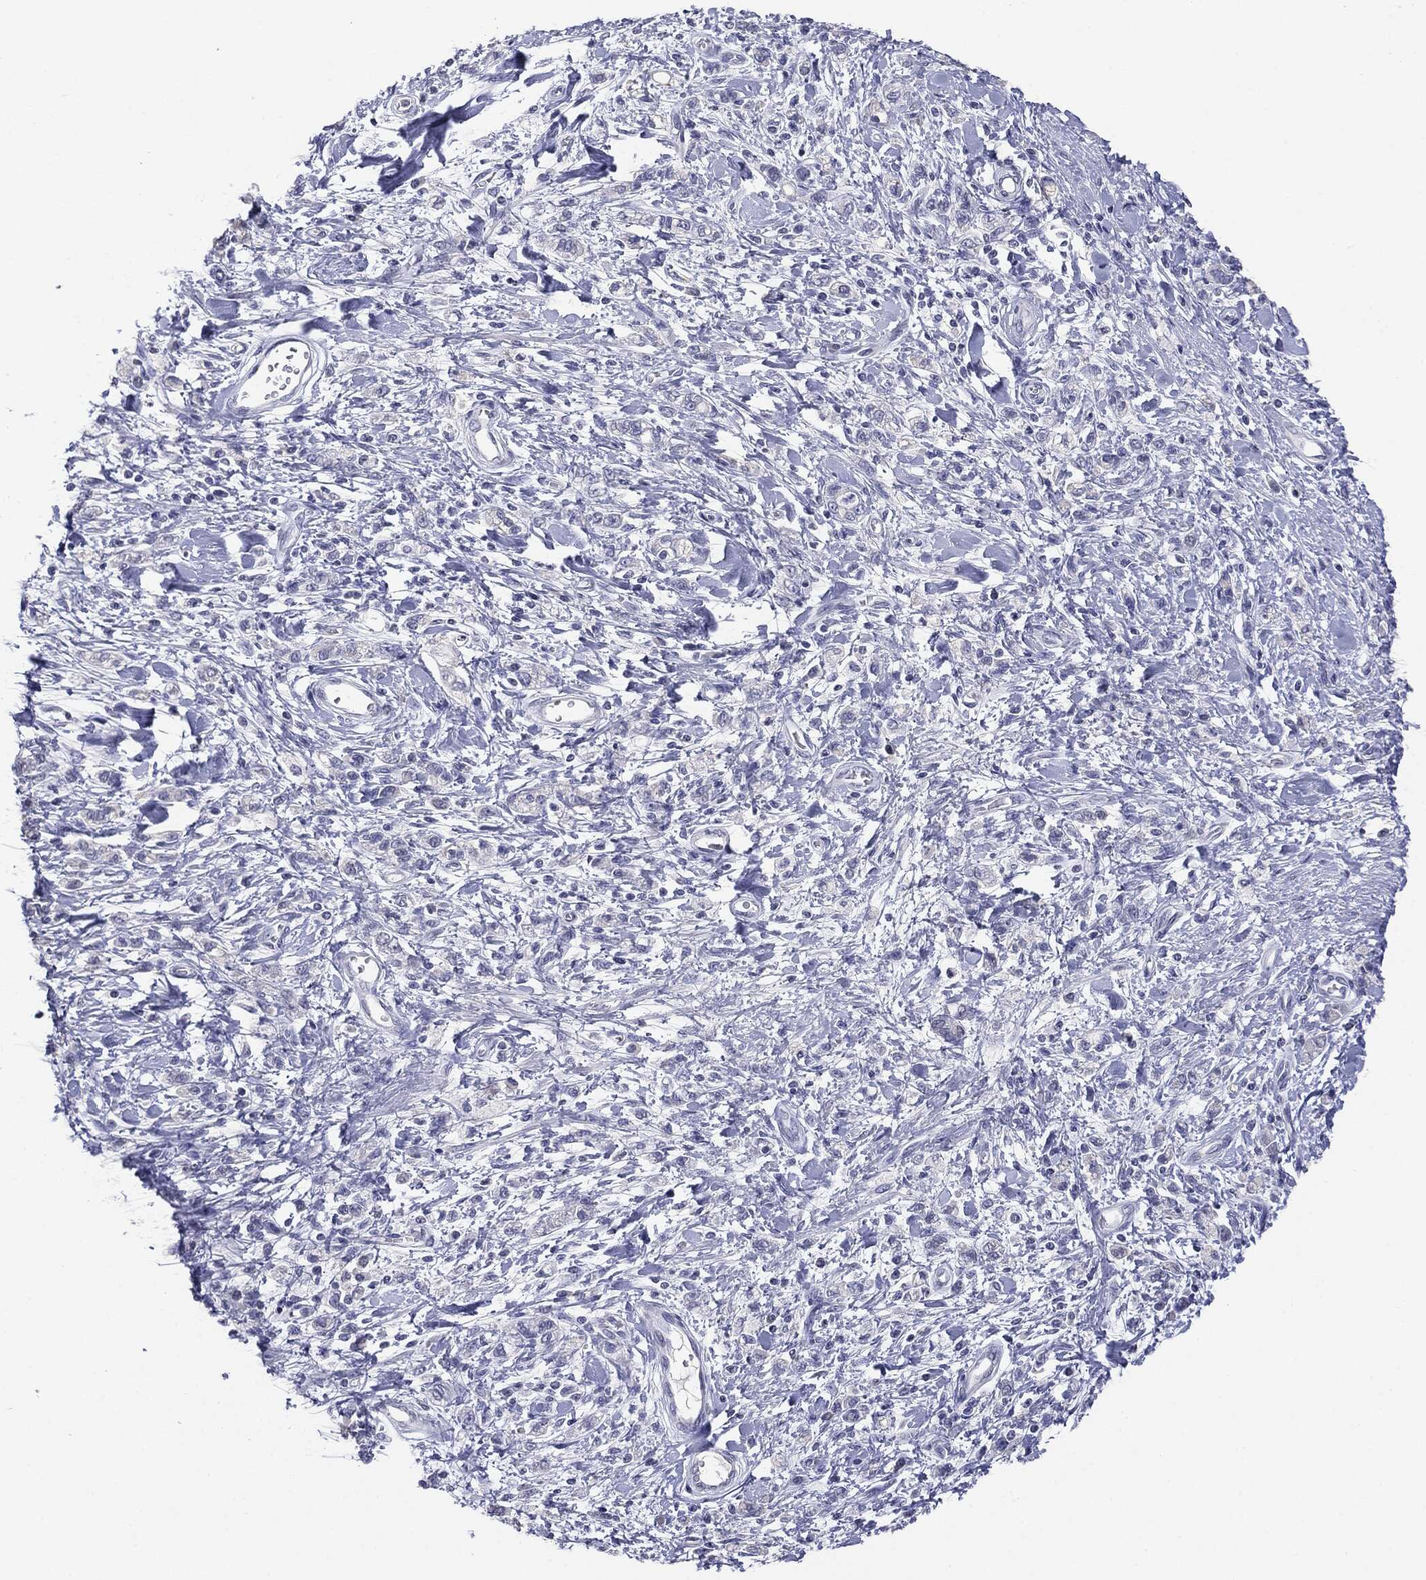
{"staining": {"intensity": "negative", "quantity": "none", "location": "none"}, "tissue": "stomach cancer", "cell_type": "Tumor cells", "image_type": "cancer", "snomed": [{"axis": "morphology", "description": "Adenocarcinoma, NOS"}, {"axis": "topography", "description": "Stomach"}], "caption": "Protein analysis of stomach cancer displays no significant staining in tumor cells.", "gene": "SERPINB4", "patient": {"sex": "male", "age": 77}}